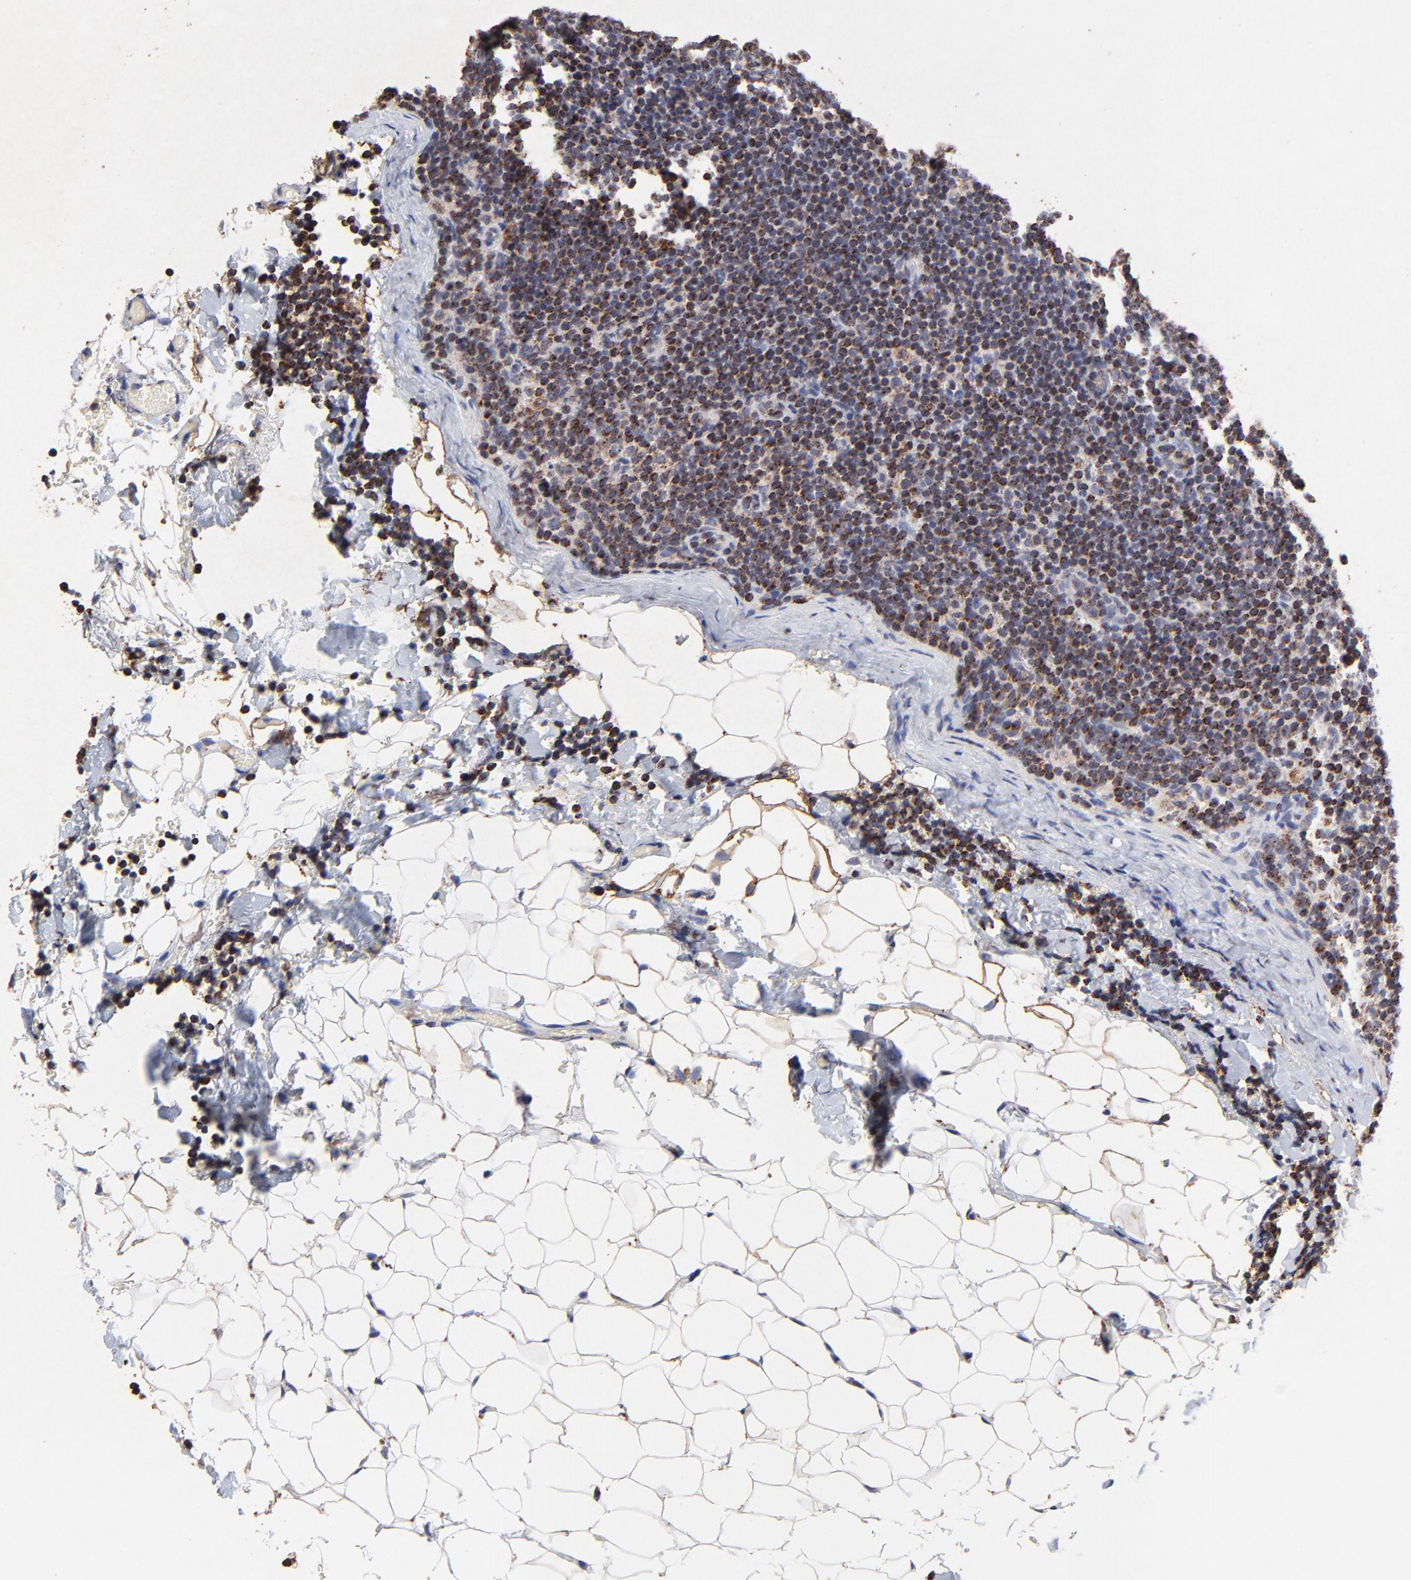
{"staining": {"intensity": "moderate", "quantity": "25%-75%", "location": "cytoplasmic/membranous"}, "tissue": "lymphoma", "cell_type": "Tumor cells", "image_type": "cancer", "snomed": [{"axis": "morphology", "description": "Malignant lymphoma, non-Hodgkin's type, High grade"}, {"axis": "topography", "description": "Lymph node"}], "caption": "High-grade malignant lymphoma, non-Hodgkin's type tissue exhibits moderate cytoplasmic/membranous positivity in approximately 25%-75% of tumor cells, visualized by immunohistochemistry.", "gene": "SSBP1", "patient": {"sex": "female", "age": 58}}